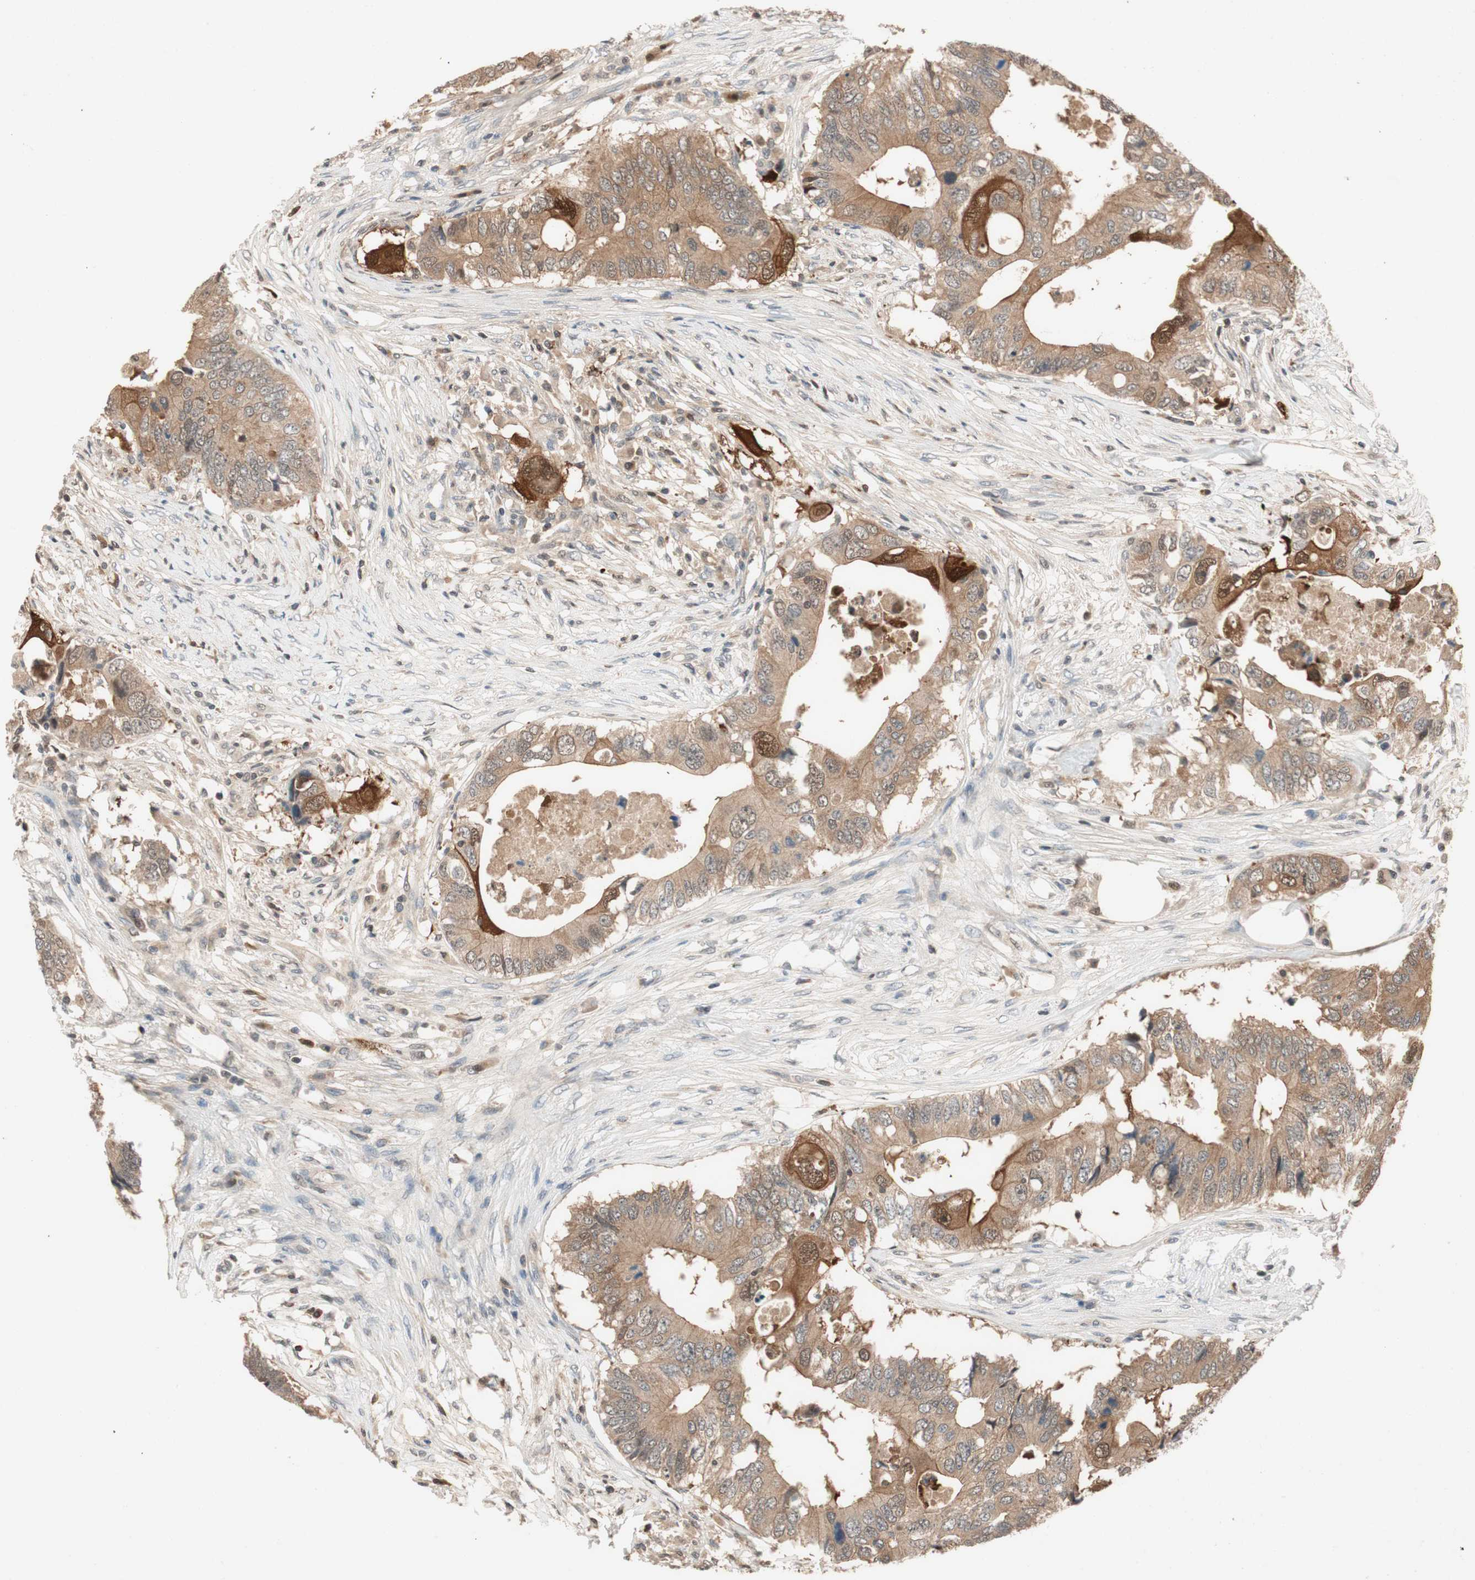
{"staining": {"intensity": "strong", "quantity": "<25%", "location": "cytoplasmic/membranous,nuclear"}, "tissue": "colorectal cancer", "cell_type": "Tumor cells", "image_type": "cancer", "snomed": [{"axis": "morphology", "description": "Adenocarcinoma, NOS"}, {"axis": "topography", "description": "Colon"}], "caption": "Tumor cells exhibit medium levels of strong cytoplasmic/membranous and nuclear positivity in approximately <25% of cells in human colorectal cancer (adenocarcinoma). The staining was performed using DAB (3,3'-diaminobenzidine), with brown indicating positive protein expression. Nuclei are stained blue with hematoxylin.", "gene": "SERPINB5", "patient": {"sex": "male", "age": 71}}